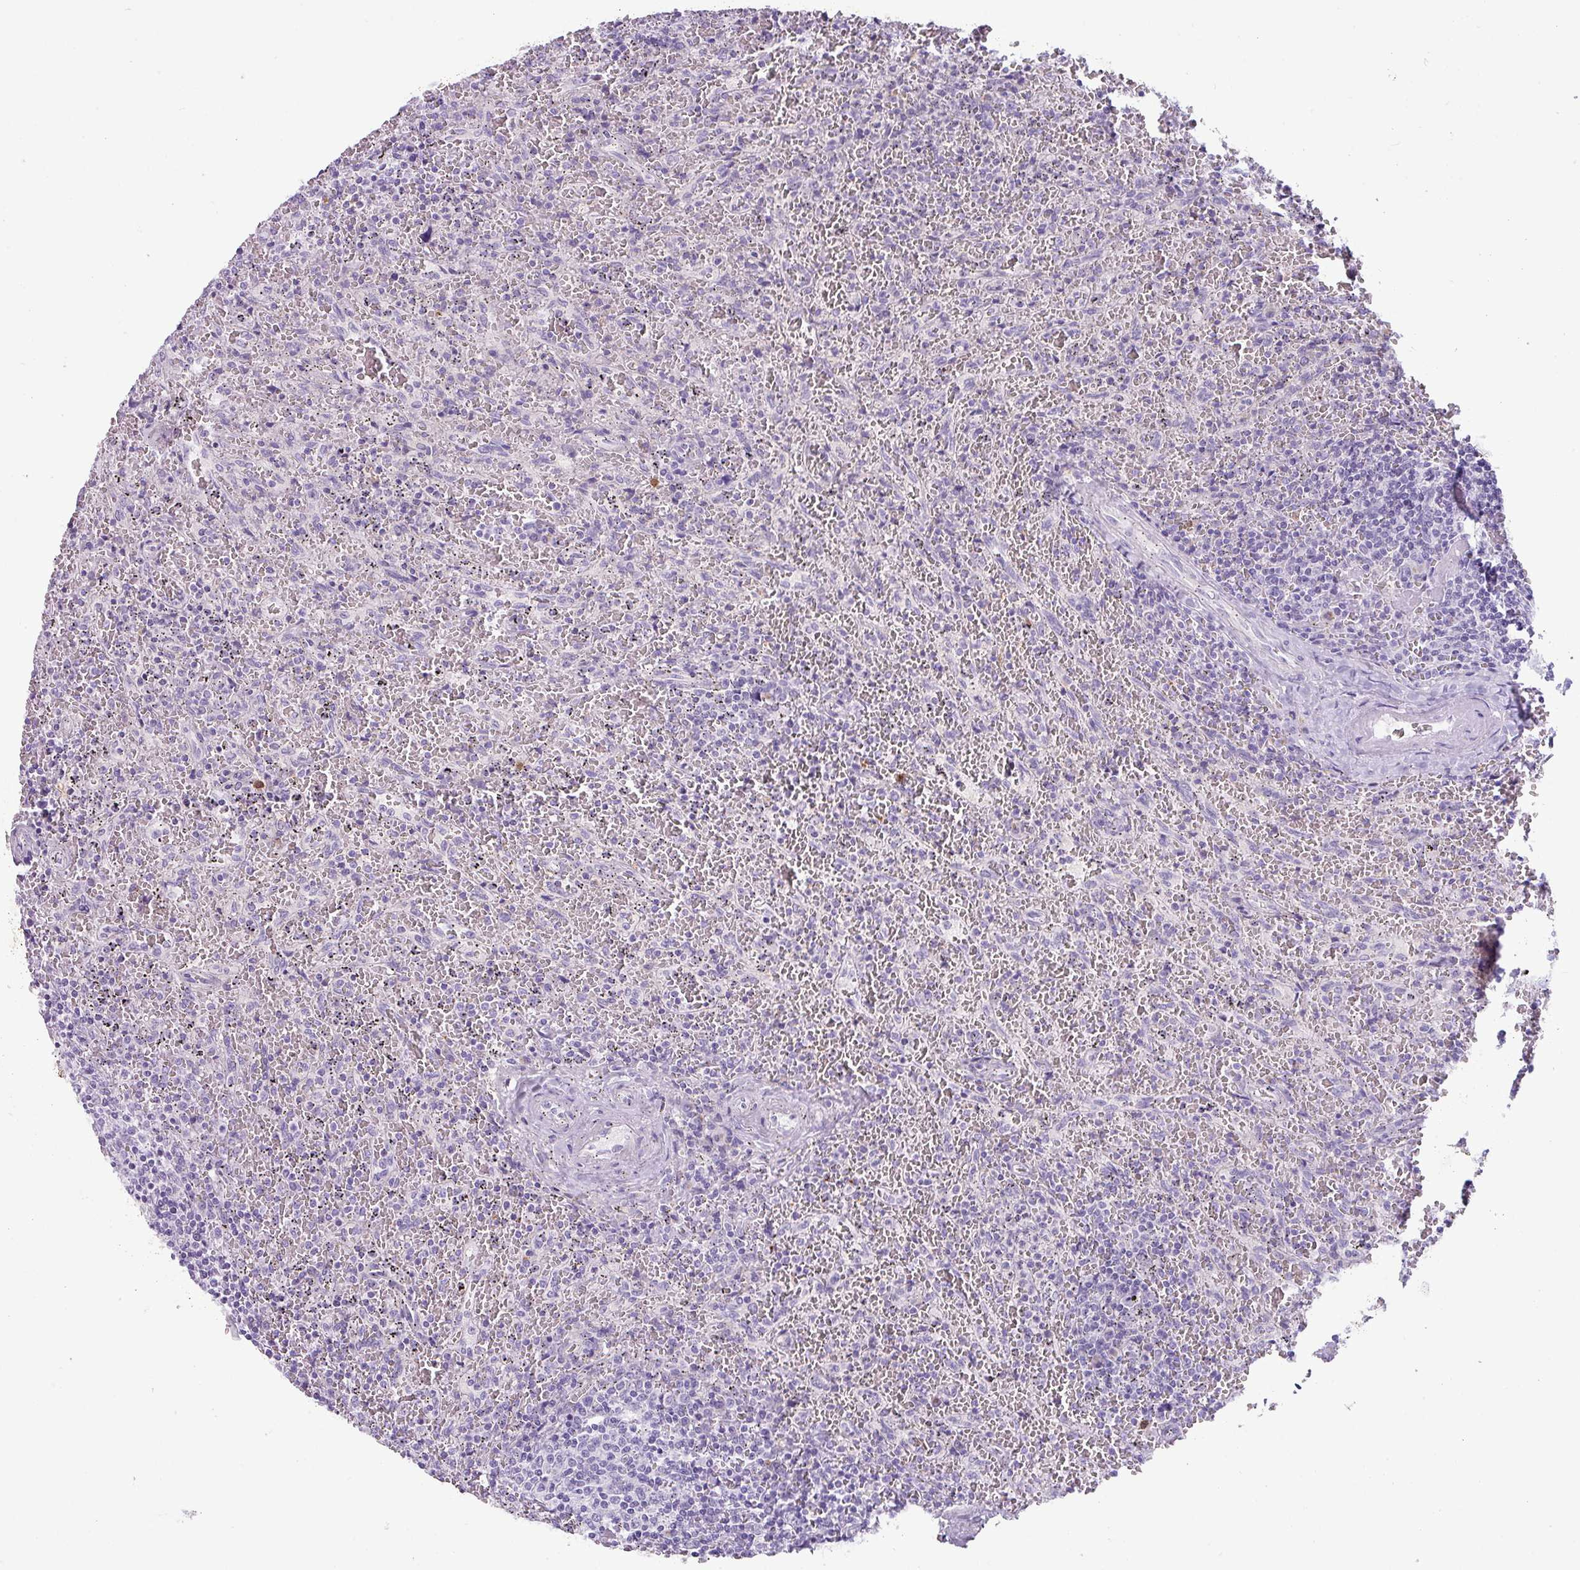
{"staining": {"intensity": "negative", "quantity": "none", "location": "none"}, "tissue": "lymphoma", "cell_type": "Tumor cells", "image_type": "cancer", "snomed": [{"axis": "morphology", "description": "Malignant lymphoma, non-Hodgkin's type, Low grade"}, {"axis": "topography", "description": "Spleen"}], "caption": "An immunohistochemistry (IHC) photomicrograph of lymphoma is shown. There is no staining in tumor cells of lymphoma. (DAB (3,3'-diaminobenzidine) immunohistochemistry (IHC) visualized using brightfield microscopy, high magnification).", "gene": "ZNF524", "patient": {"sex": "female", "age": 64}}